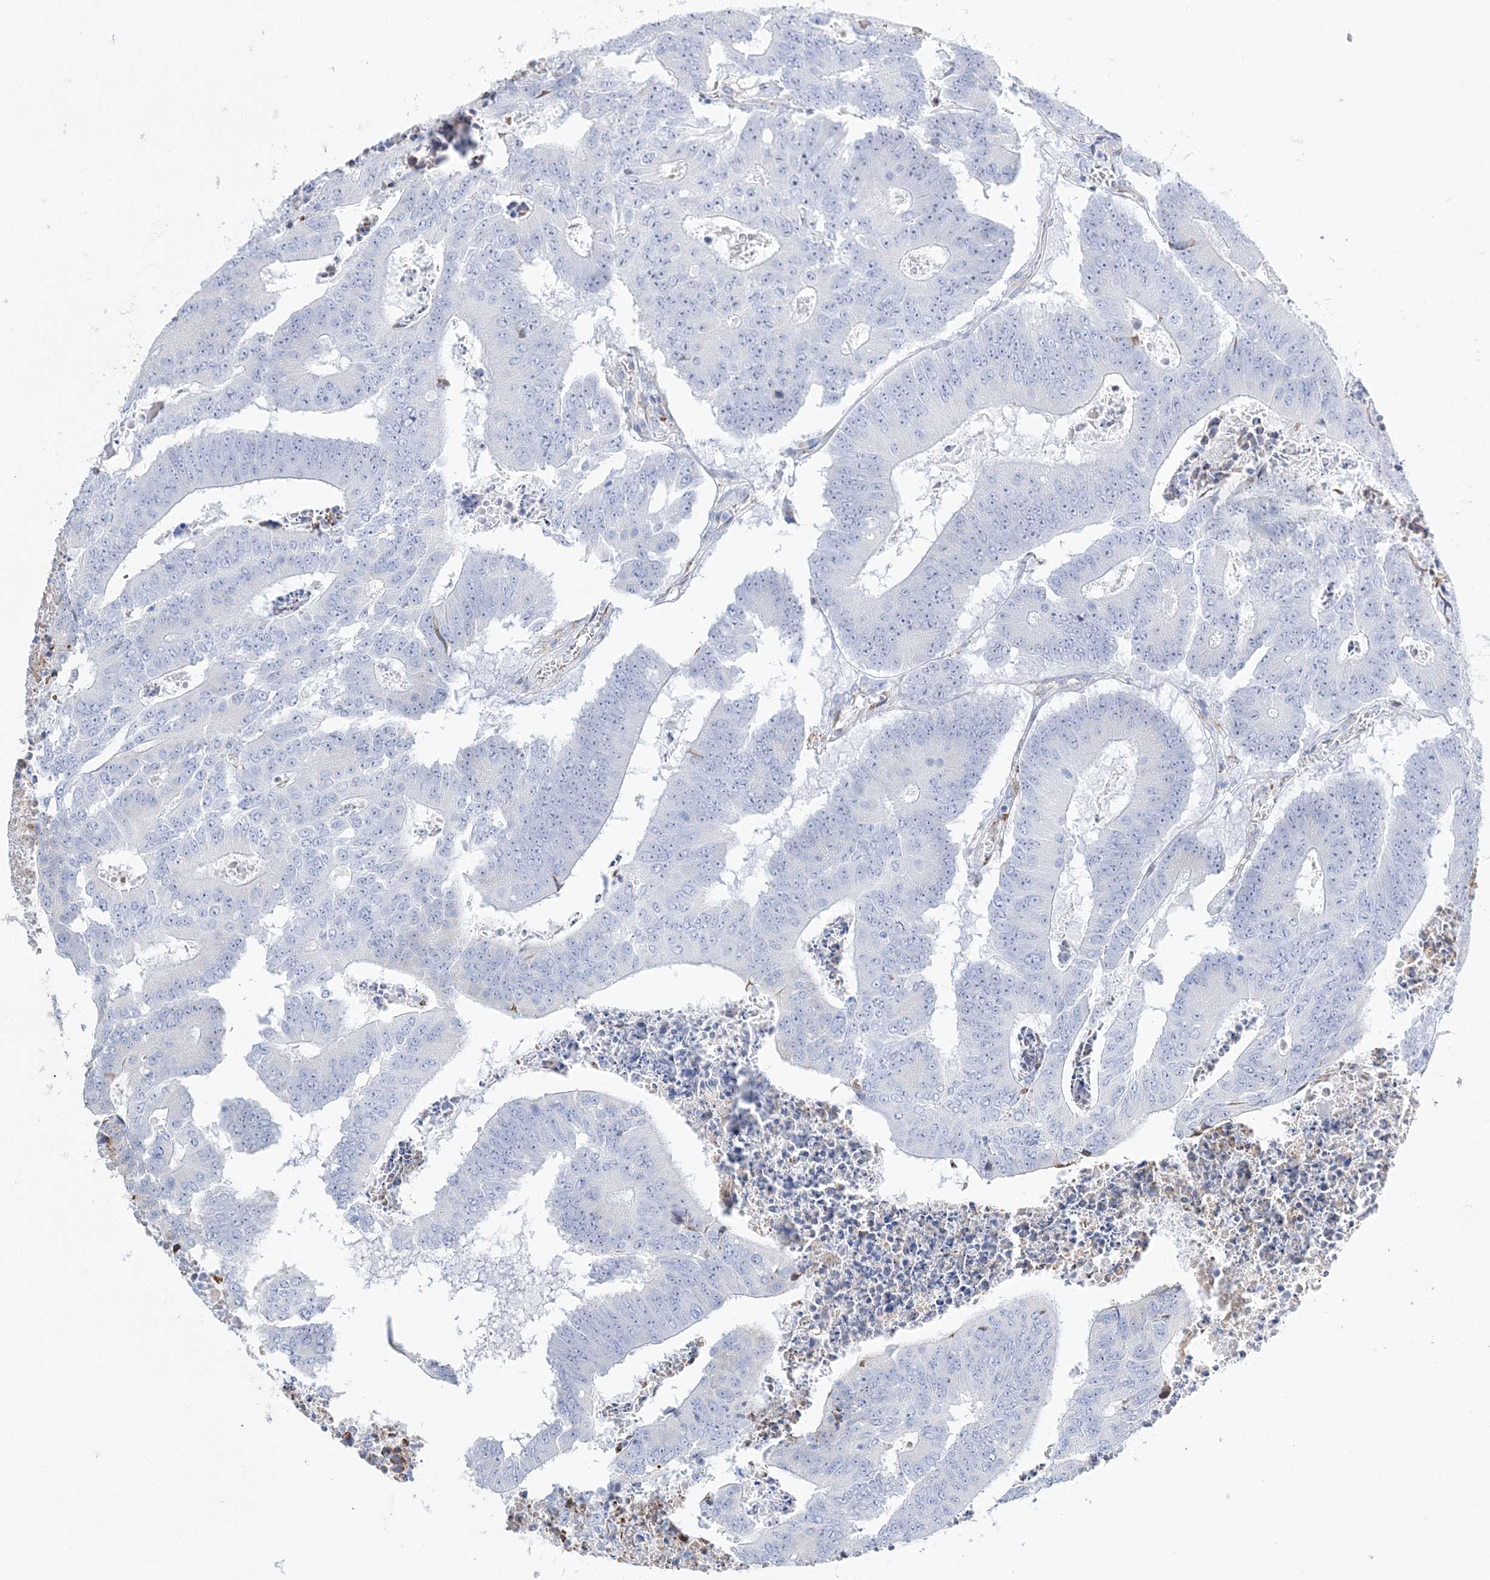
{"staining": {"intensity": "negative", "quantity": "none", "location": "none"}, "tissue": "colorectal cancer", "cell_type": "Tumor cells", "image_type": "cancer", "snomed": [{"axis": "morphology", "description": "Adenocarcinoma, NOS"}, {"axis": "topography", "description": "Colon"}], "caption": "The image reveals no staining of tumor cells in colorectal adenocarcinoma.", "gene": "TSPYL6", "patient": {"sex": "male", "age": 87}}